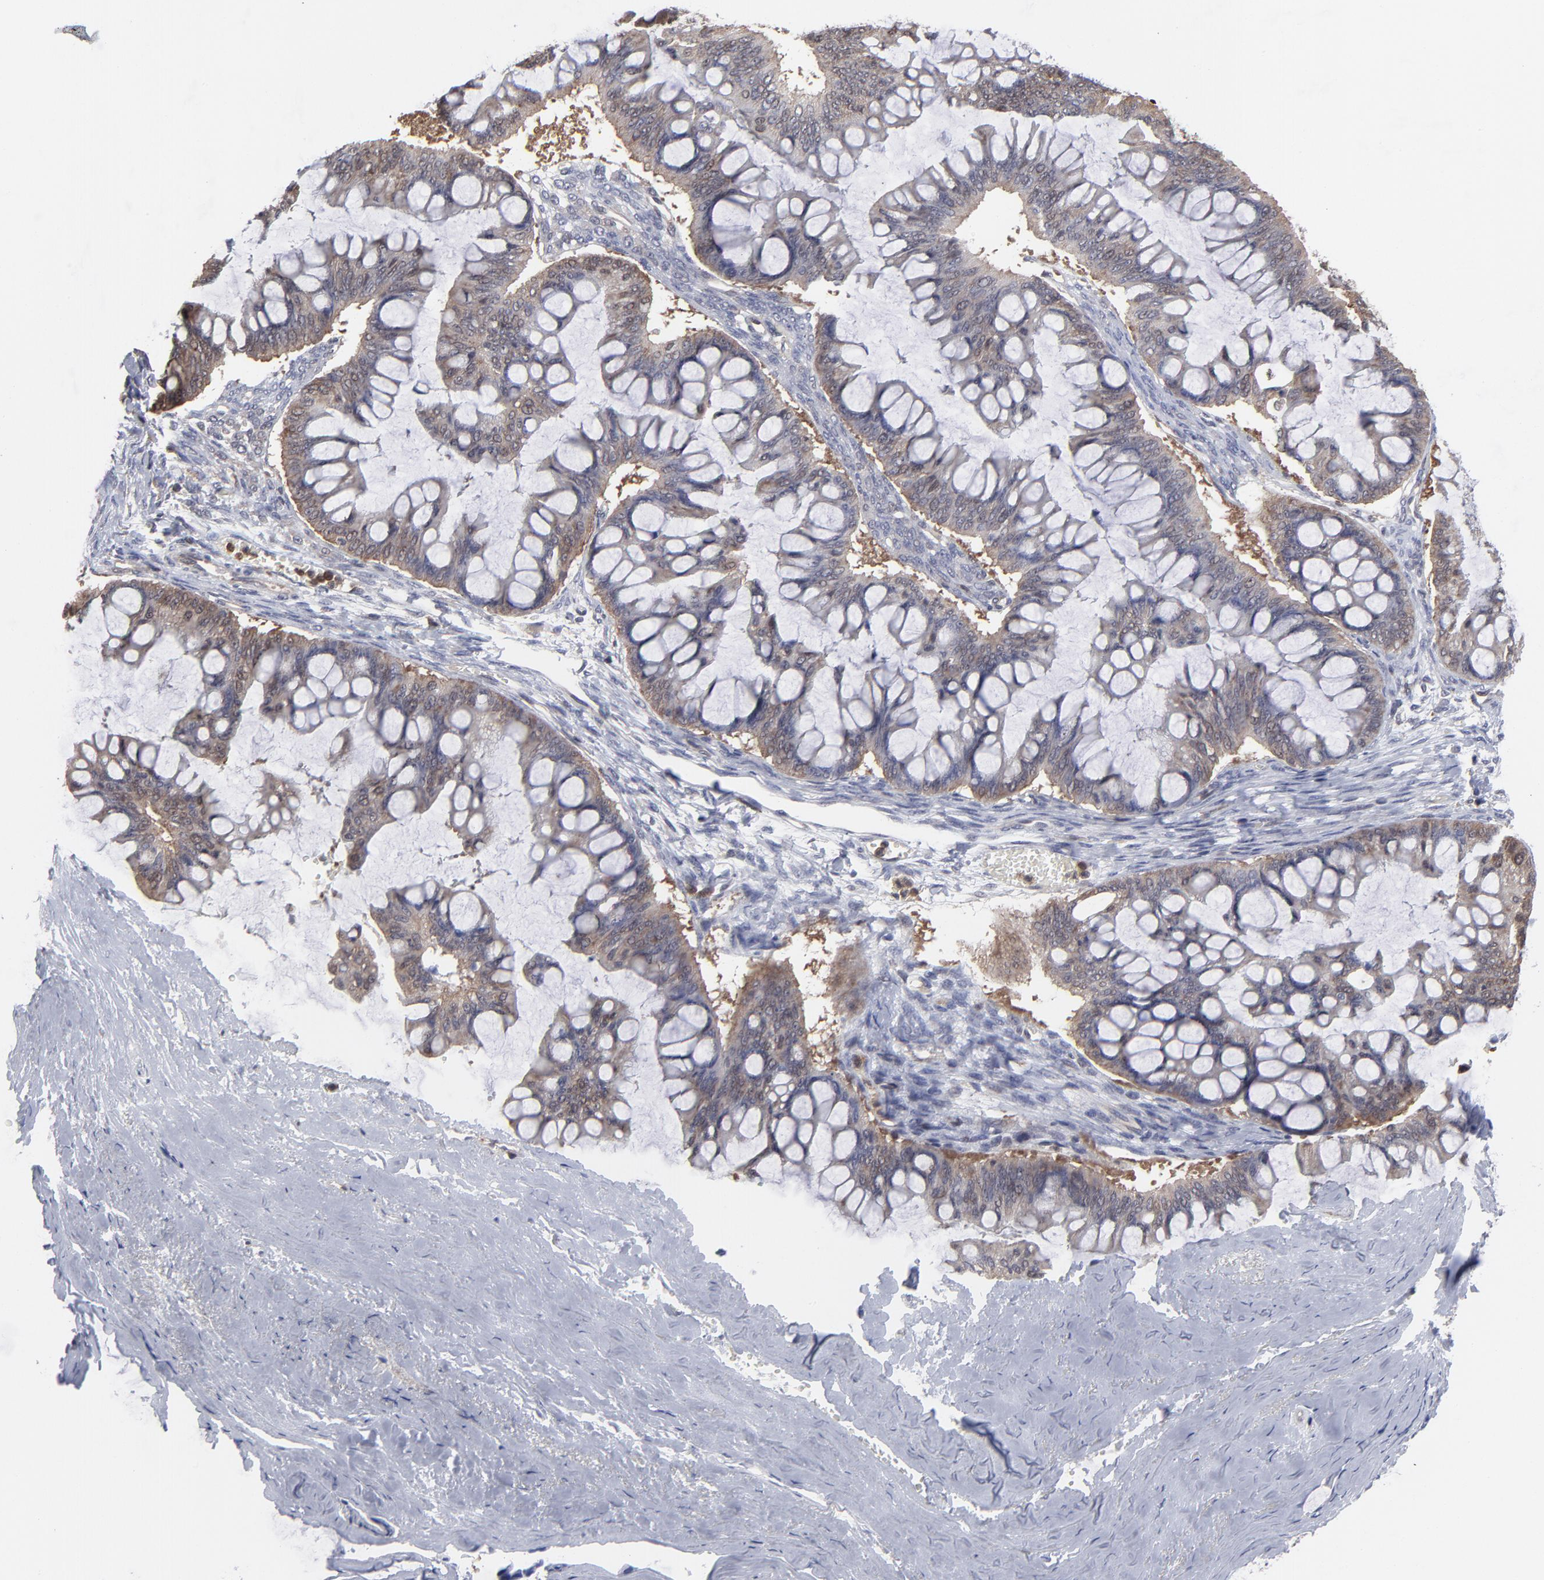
{"staining": {"intensity": "weak", "quantity": ">75%", "location": "cytoplasmic/membranous"}, "tissue": "ovarian cancer", "cell_type": "Tumor cells", "image_type": "cancer", "snomed": [{"axis": "morphology", "description": "Cystadenocarcinoma, mucinous, NOS"}, {"axis": "topography", "description": "Ovary"}], "caption": "The immunohistochemical stain labels weak cytoplasmic/membranous staining in tumor cells of ovarian cancer tissue. Ihc stains the protein in brown and the nuclei are stained blue.", "gene": "MAP2K1", "patient": {"sex": "female", "age": 73}}